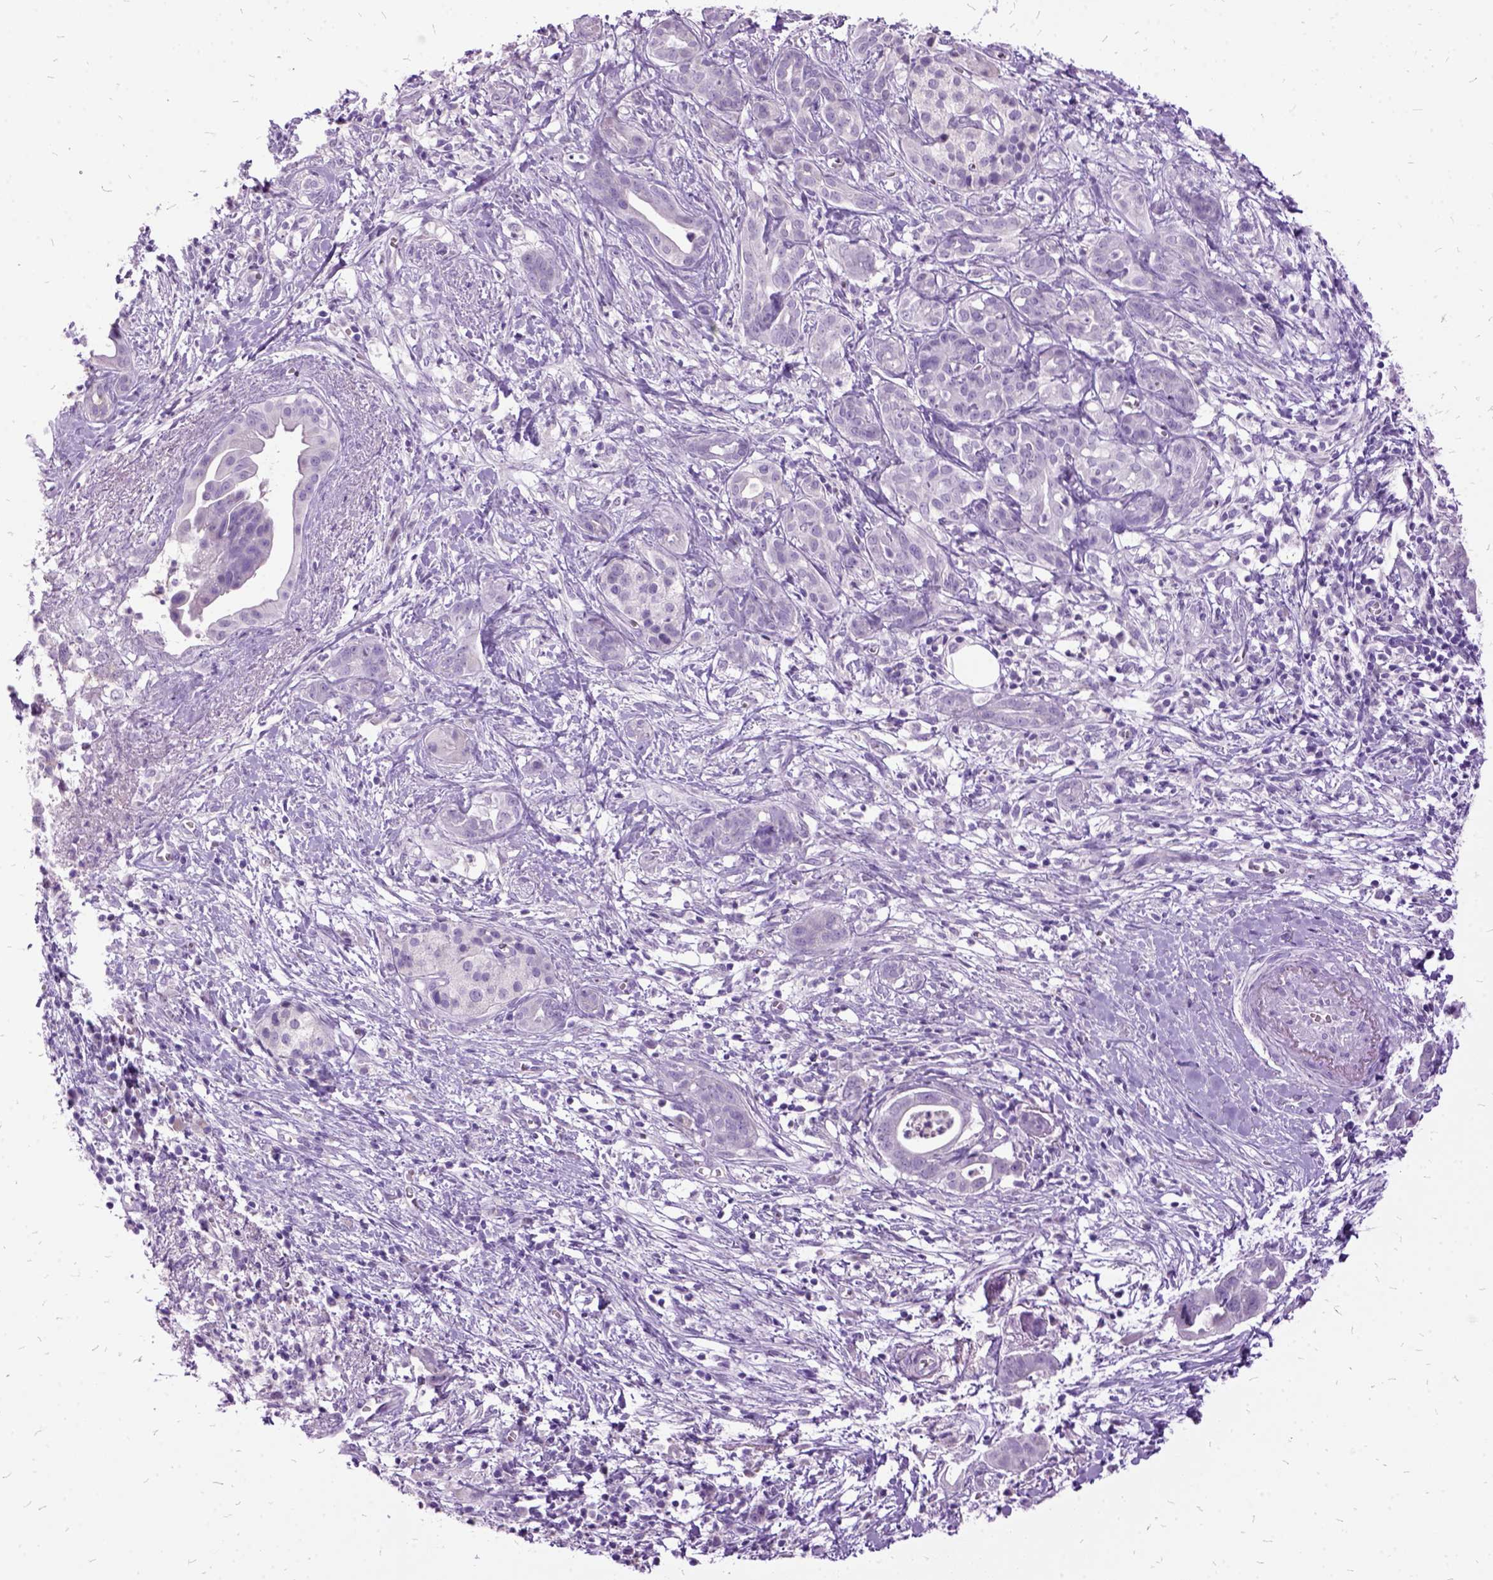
{"staining": {"intensity": "negative", "quantity": "none", "location": "none"}, "tissue": "pancreatic cancer", "cell_type": "Tumor cells", "image_type": "cancer", "snomed": [{"axis": "morphology", "description": "Adenocarcinoma, NOS"}, {"axis": "topography", "description": "Pancreas"}], "caption": "There is no significant staining in tumor cells of pancreatic adenocarcinoma. (DAB immunohistochemistry, high magnification).", "gene": "MME", "patient": {"sex": "male", "age": 61}}